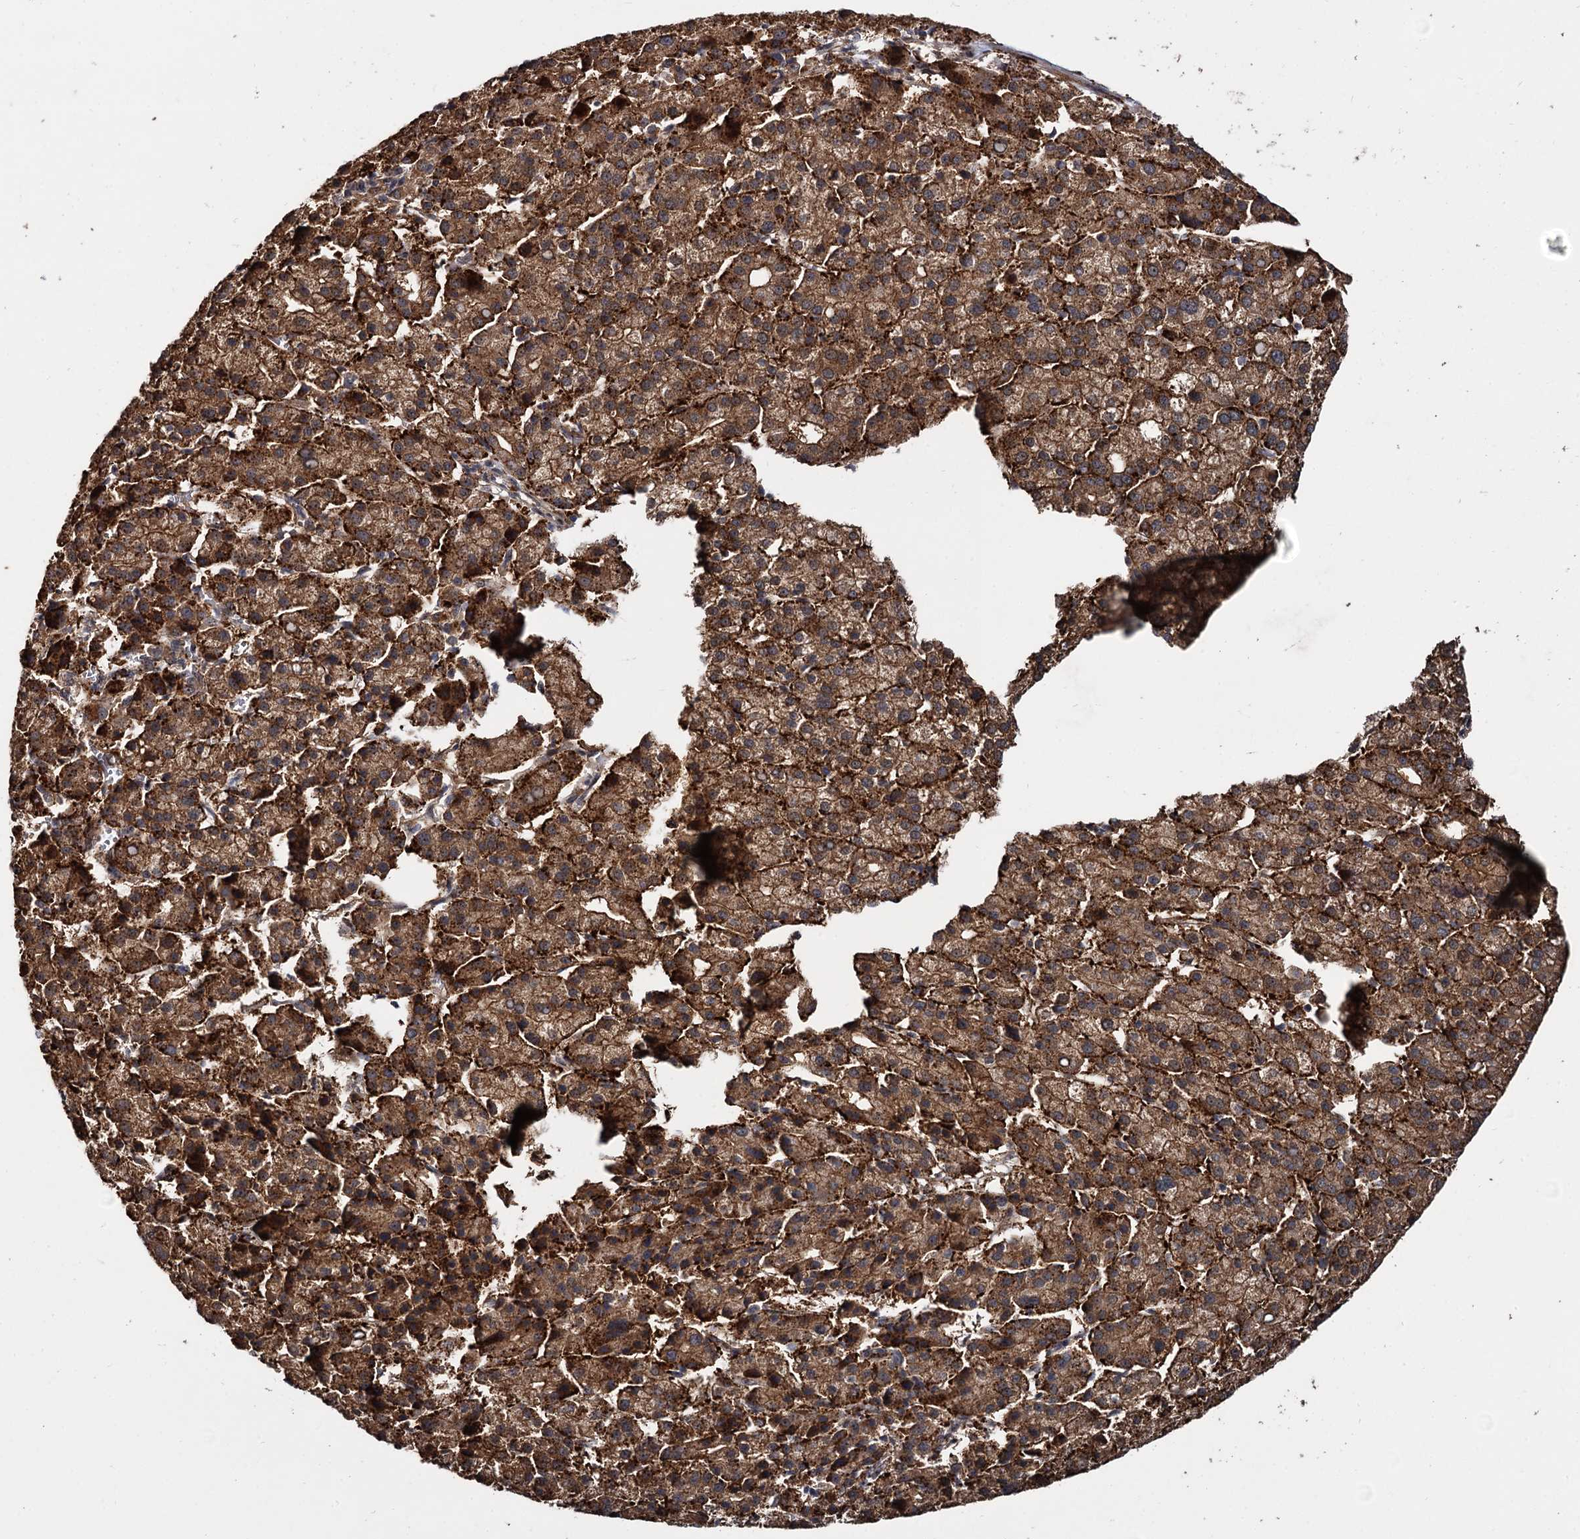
{"staining": {"intensity": "moderate", "quantity": ">75%", "location": "cytoplasmic/membranous"}, "tissue": "liver cancer", "cell_type": "Tumor cells", "image_type": "cancer", "snomed": [{"axis": "morphology", "description": "Carcinoma, Hepatocellular, NOS"}, {"axis": "topography", "description": "Liver"}], "caption": "Hepatocellular carcinoma (liver) stained for a protein (brown) shows moderate cytoplasmic/membranous positive staining in approximately >75% of tumor cells.", "gene": "CEP192", "patient": {"sex": "female", "age": 58}}